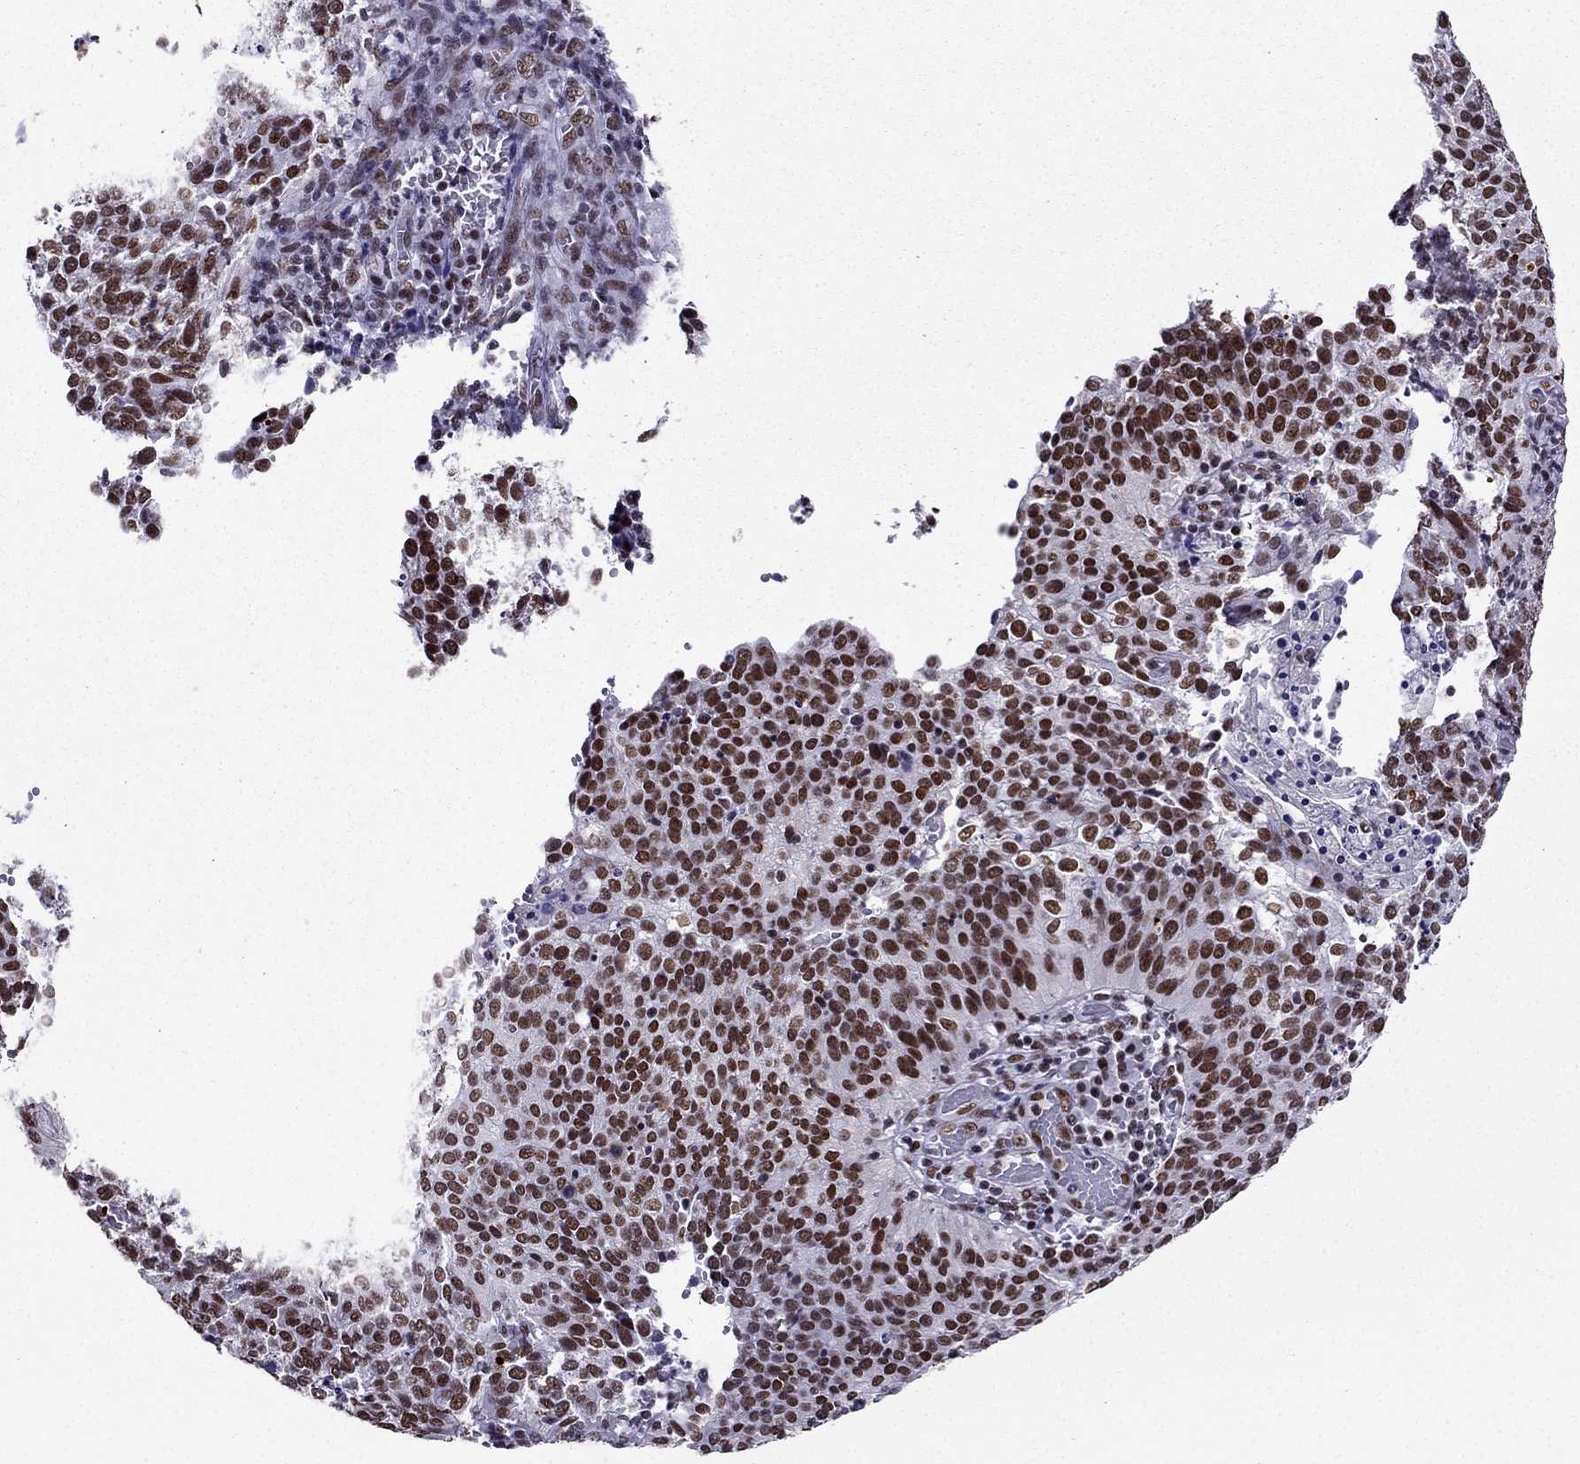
{"staining": {"intensity": "moderate", "quantity": ">75%", "location": "nuclear"}, "tissue": "cervical cancer", "cell_type": "Tumor cells", "image_type": "cancer", "snomed": [{"axis": "morphology", "description": "Squamous cell carcinoma, NOS"}, {"axis": "topography", "description": "Cervix"}], "caption": "Cervical squamous cell carcinoma stained with a brown dye displays moderate nuclear positive positivity in approximately >75% of tumor cells.", "gene": "ZNF420", "patient": {"sex": "female", "age": 39}}